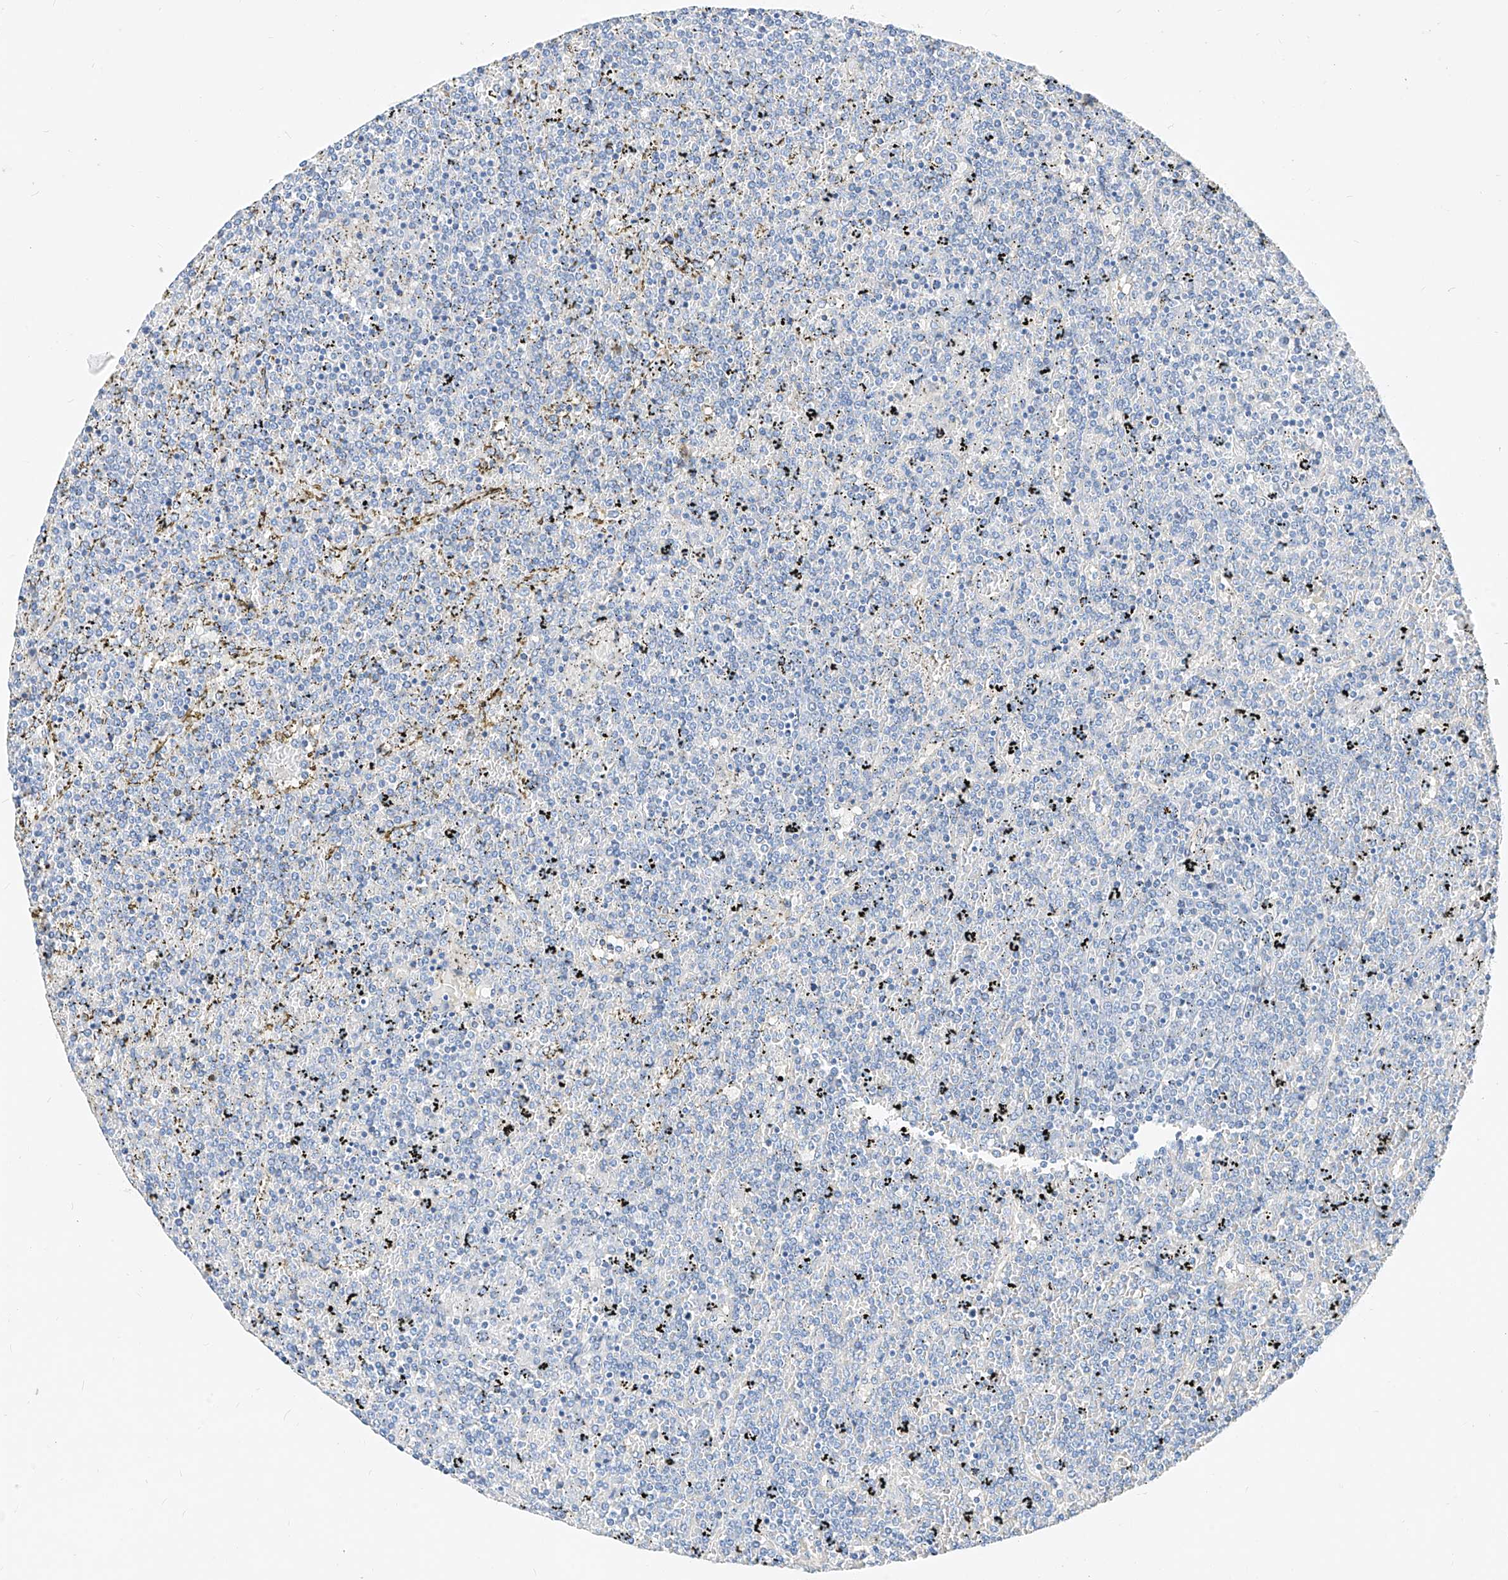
{"staining": {"intensity": "negative", "quantity": "none", "location": "none"}, "tissue": "lymphoma", "cell_type": "Tumor cells", "image_type": "cancer", "snomed": [{"axis": "morphology", "description": "Malignant lymphoma, non-Hodgkin's type, Low grade"}, {"axis": "topography", "description": "Spleen"}], "caption": "The IHC histopathology image has no significant staining in tumor cells of low-grade malignant lymphoma, non-Hodgkin's type tissue.", "gene": "SCGB2A1", "patient": {"sex": "female", "age": 19}}